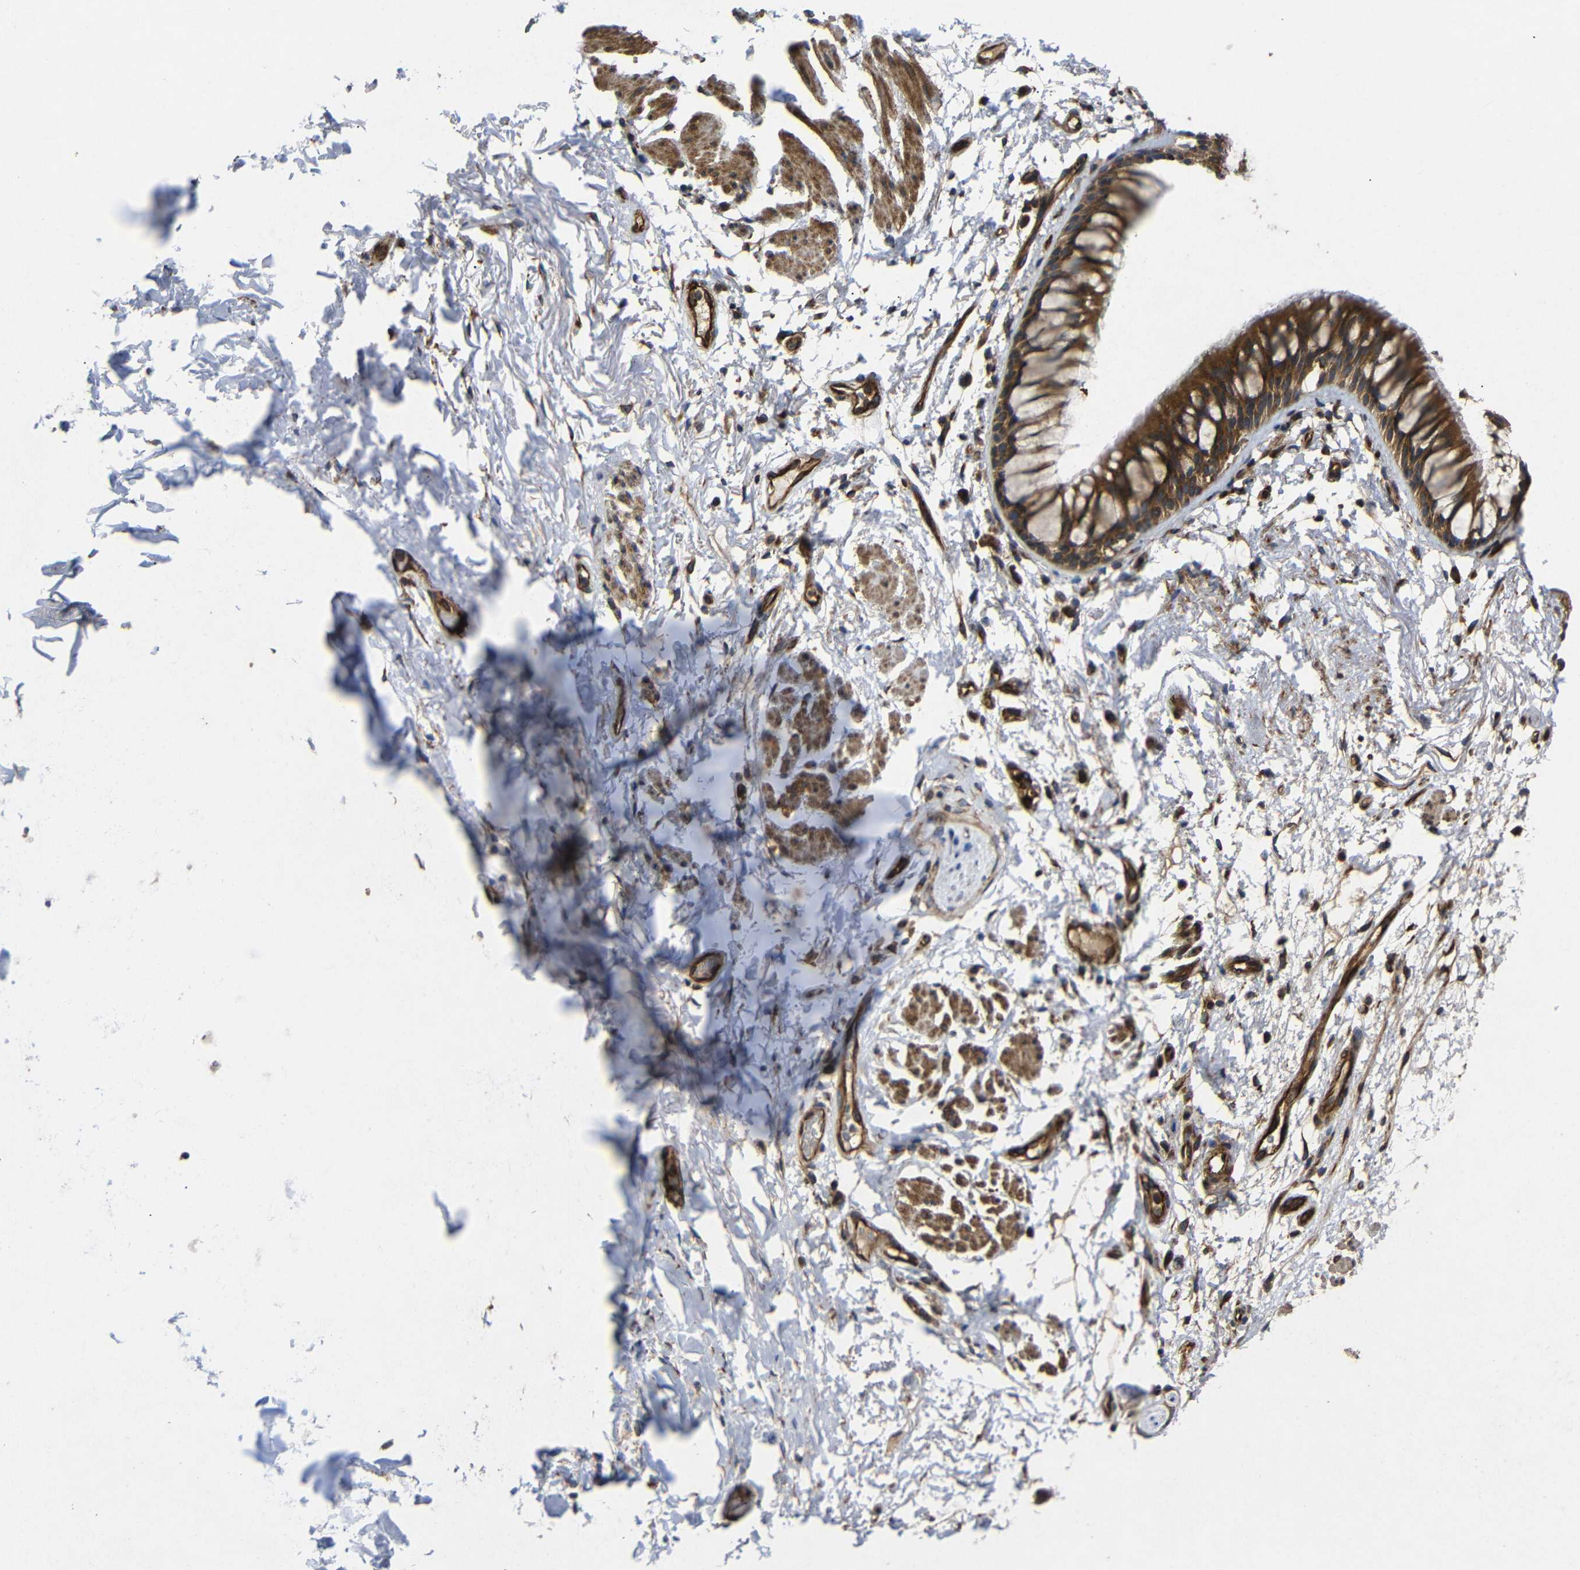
{"staining": {"intensity": "moderate", "quantity": ">75%", "location": "cytoplasmic/membranous"}, "tissue": "adipose tissue", "cell_type": "Adipocytes", "image_type": "normal", "snomed": [{"axis": "morphology", "description": "Normal tissue, NOS"}, {"axis": "topography", "description": "Cartilage tissue"}, {"axis": "topography", "description": "Bronchus"}], "caption": "Protein staining of normal adipose tissue reveals moderate cytoplasmic/membranous expression in approximately >75% of adipocytes. (Stains: DAB (3,3'-diaminobenzidine) in brown, nuclei in blue, Microscopy: brightfield microscopy at high magnification).", "gene": "EIF2S1", "patient": {"sex": "female", "age": 73}}